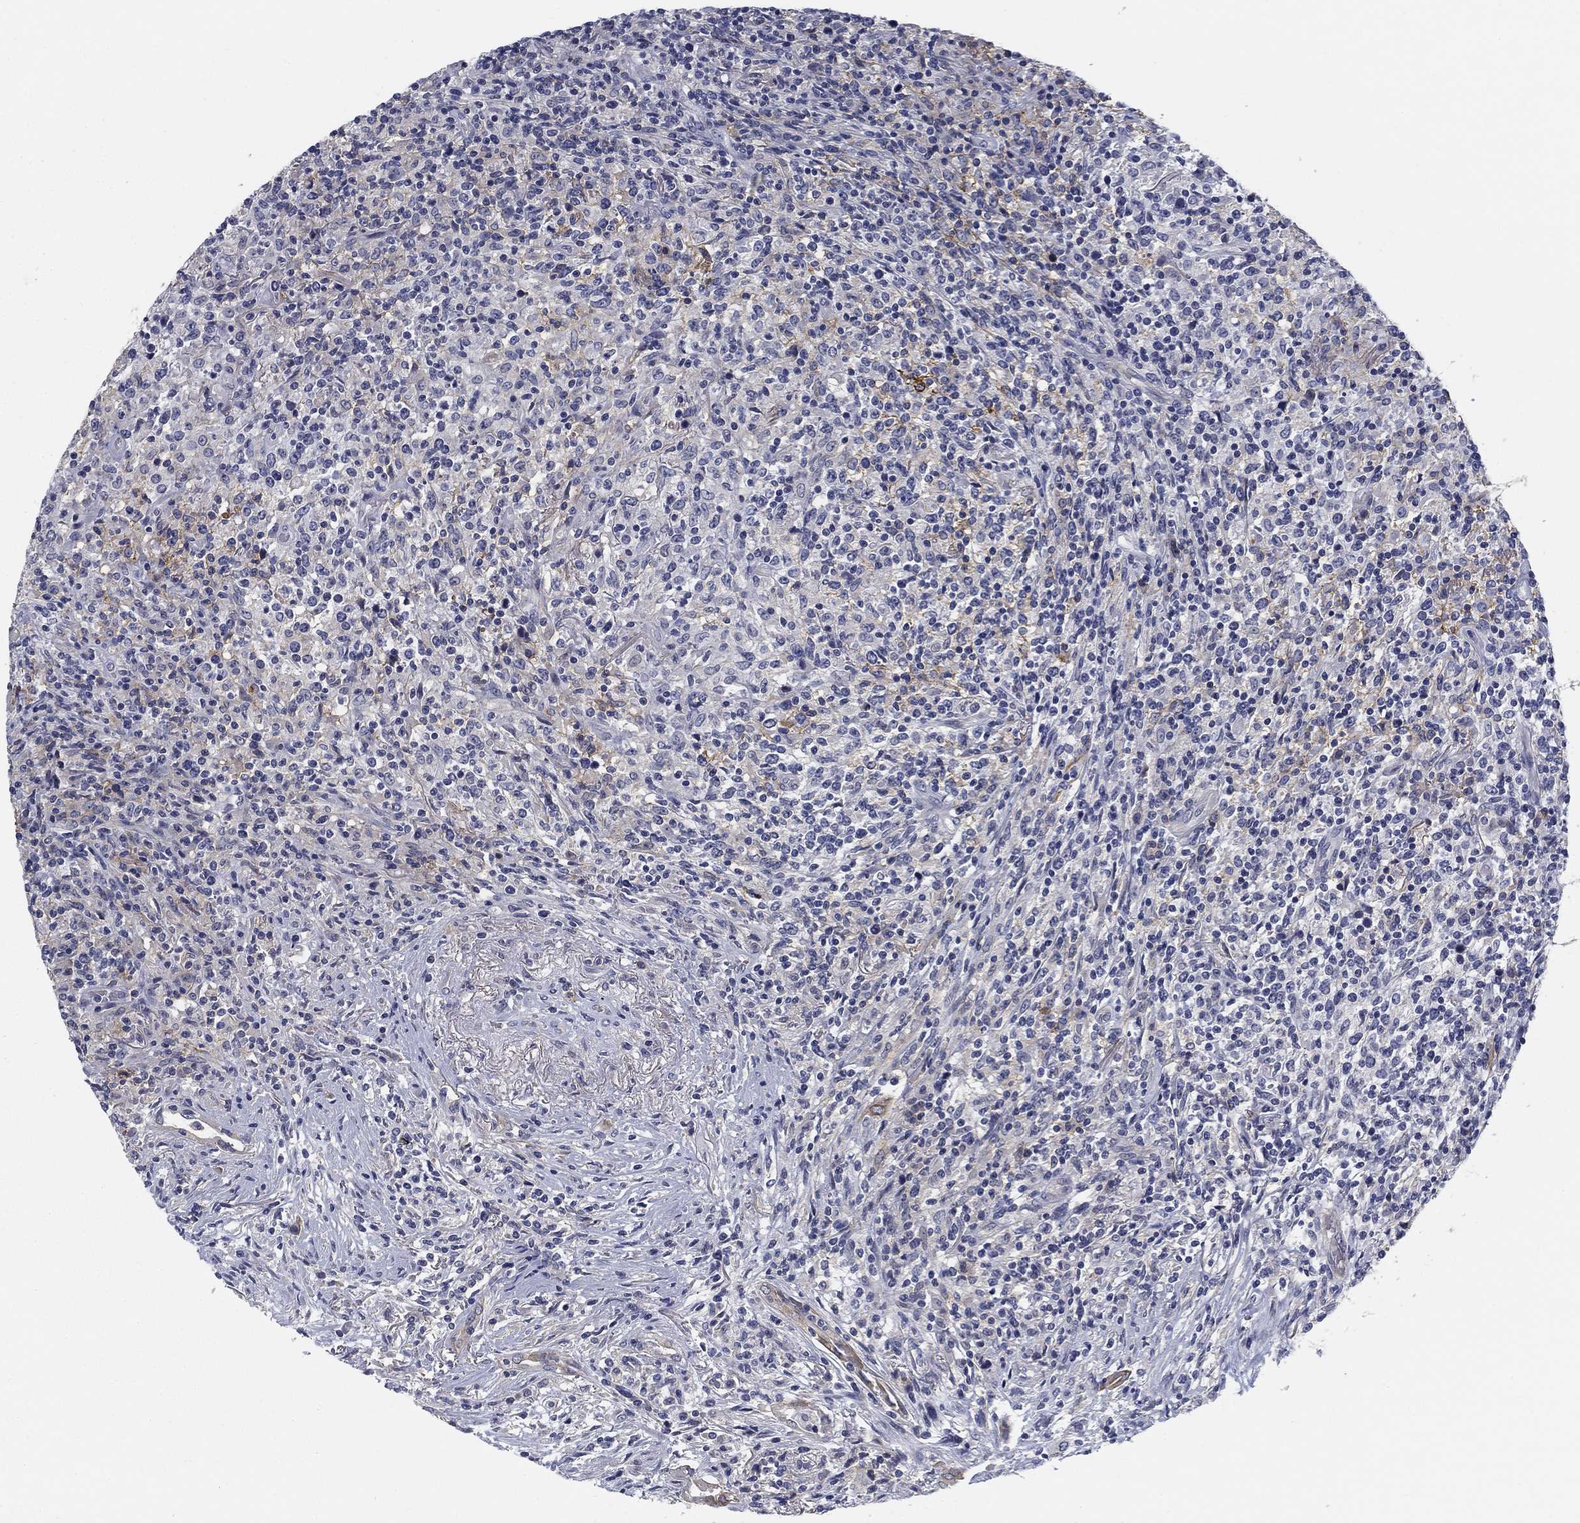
{"staining": {"intensity": "negative", "quantity": "none", "location": "none"}, "tissue": "lymphoma", "cell_type": "Tumor cells", "image_type": "cancer", "snomed": [{"axis": "morphology", "description": "Malignant lymphoma, non-Hodgkin's type, High grade"}, {"axis": "topography", "description": "Lung"}], "caption": "IHC of high-grade malignant lymphoma, non-Hodgkin's type exhibits no staining in tumor cells.", "gene": "SLC2A5", "patient": {"sex": "male", "age": 79}}